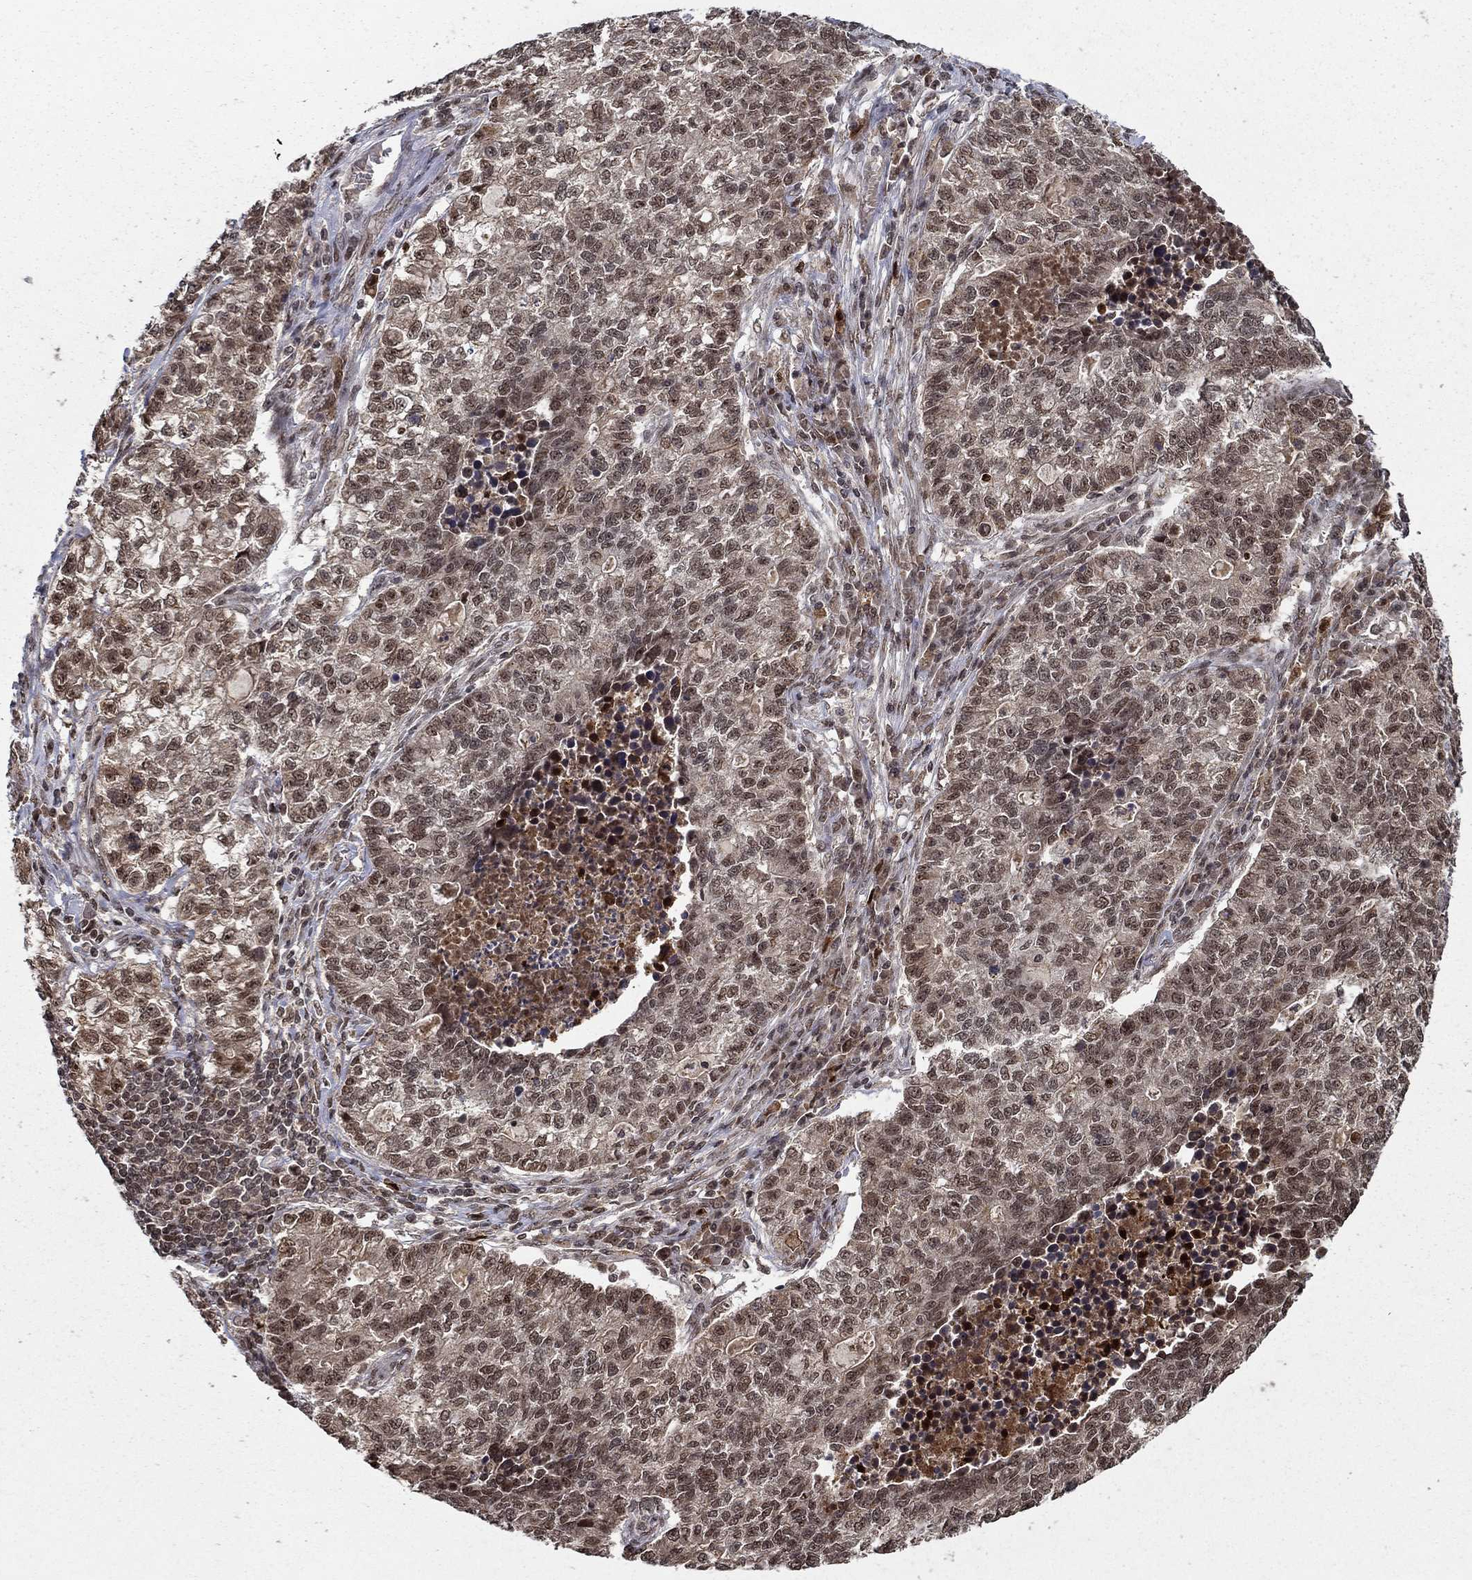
{"staining": {"intensity": "weak", "quantity": "25%-75%", "location": "nuclear"}, "tissue": "lung cancer", "cell_type": "Tumor cells", "image_type": "cancer", "snomed": [{"axis": "morphology", "description": "Adenocarcinoma, NOS"}, {"axis": "topography", "description": "Lung"}], "caption": "IHC image of neoplastic tissue: human lung adenocarcinoma stained using IHC displays low levels of weak protein expression localized specifically in the nuclear of tumor cells, appearing as a nuclear brown color.", "gene": "CDCA7L", "patient": {"sex": "male", "age": 57}}